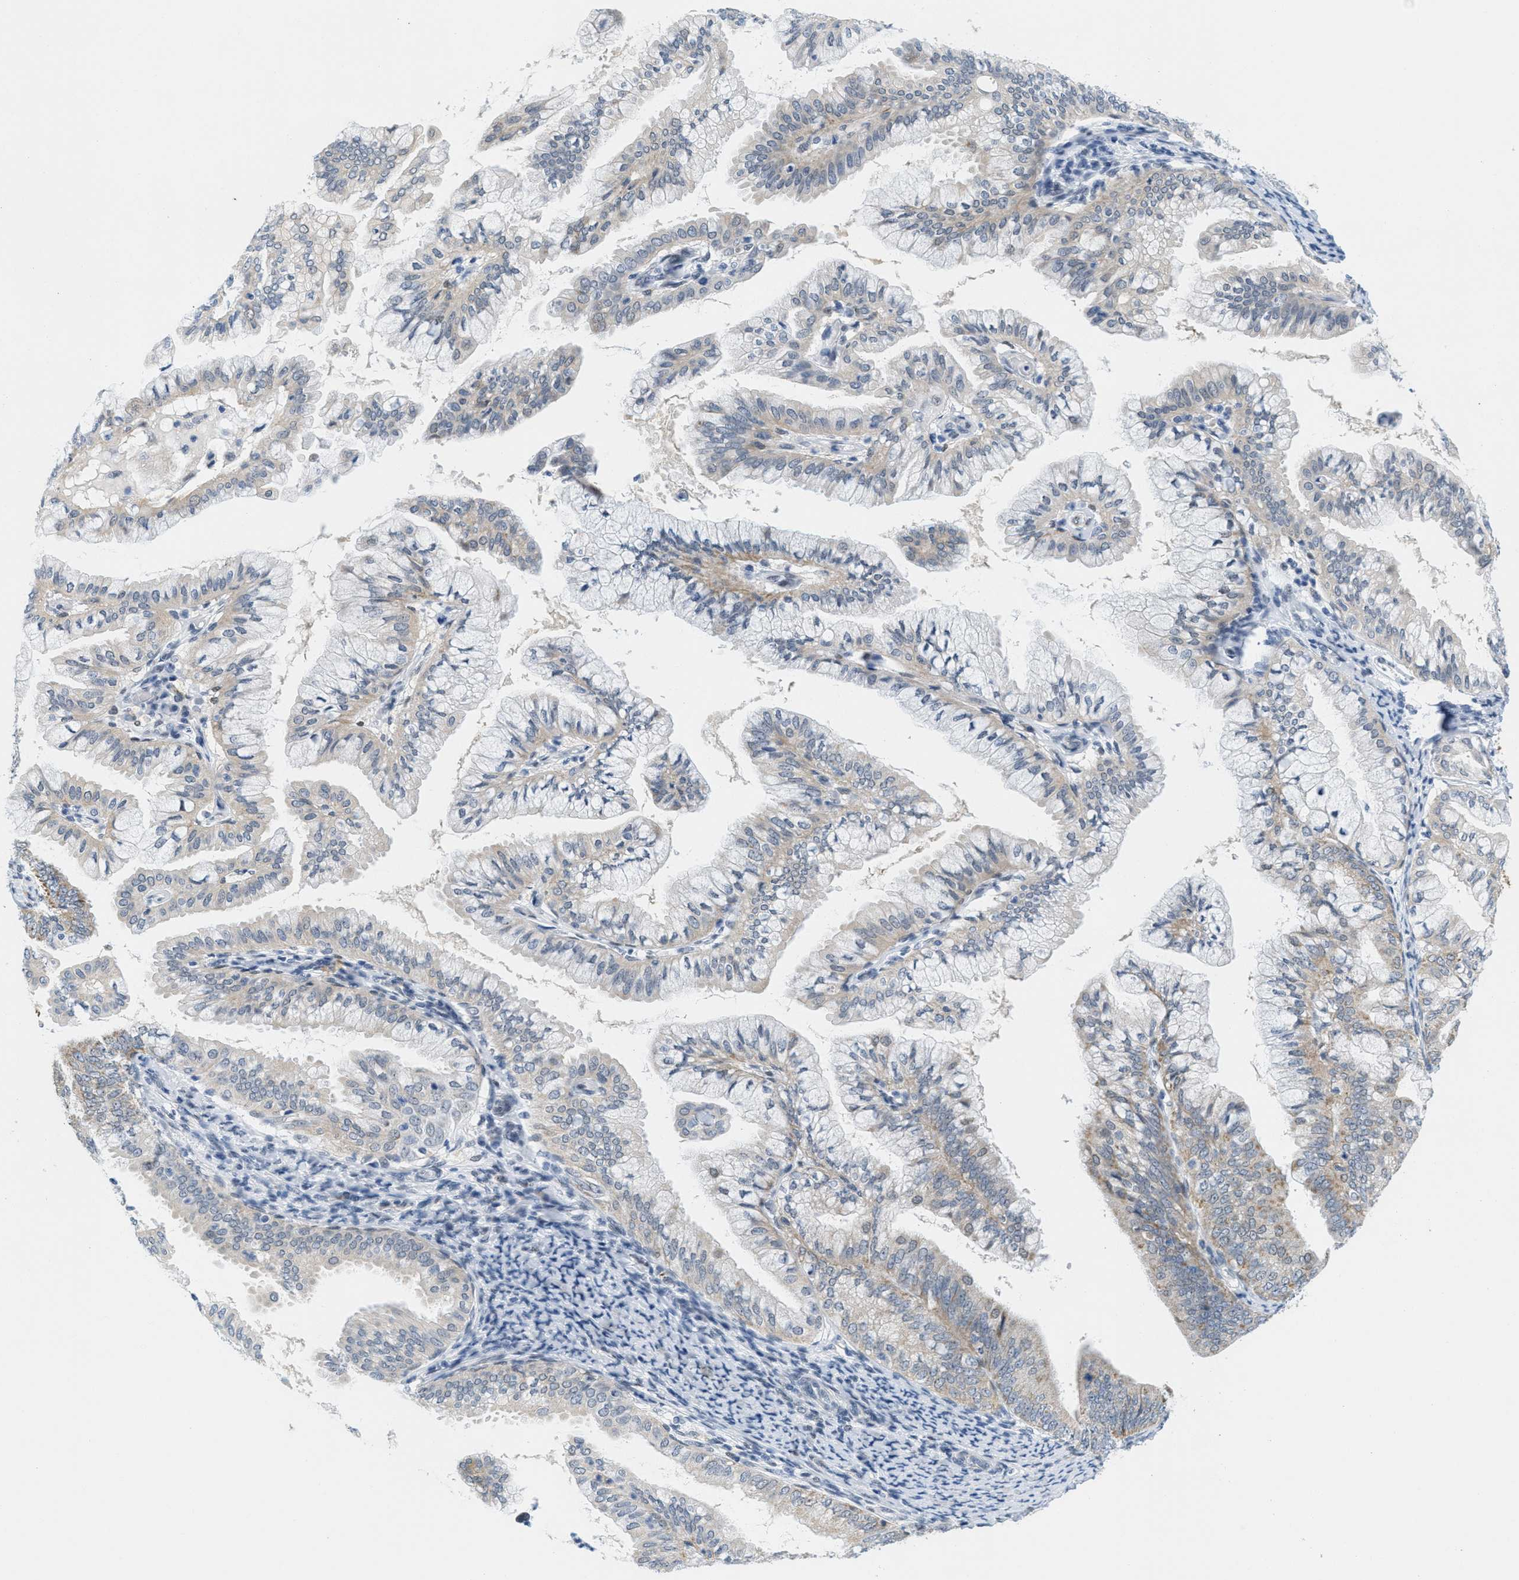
{"staining": {"intensity": "moderate", "quantity": "25%-75%", "location": "cytoplasmic/membranous"}, "tissue": "endometrial cancer", "cell_type": "Tumor cells", "image_type": "cancer", "snomed": [{"axis": "morphology", "description": "Adenocarcinoma, NOS"}, {"axis": "topography", "description": "Endometrium"}], "caption": "IHC histopathology image of neoplastic tissue: adenocarcinoma (endometrial) stained using IHC demonstrates medium levels of moderate protein expression localized specifically in the cytoplasmic/membranous of tumor cells, appearing as a cytoplasmic/membranous brown color.", "gene": "HS3ST2", "patient": {"sex": "female", "age": 63}}